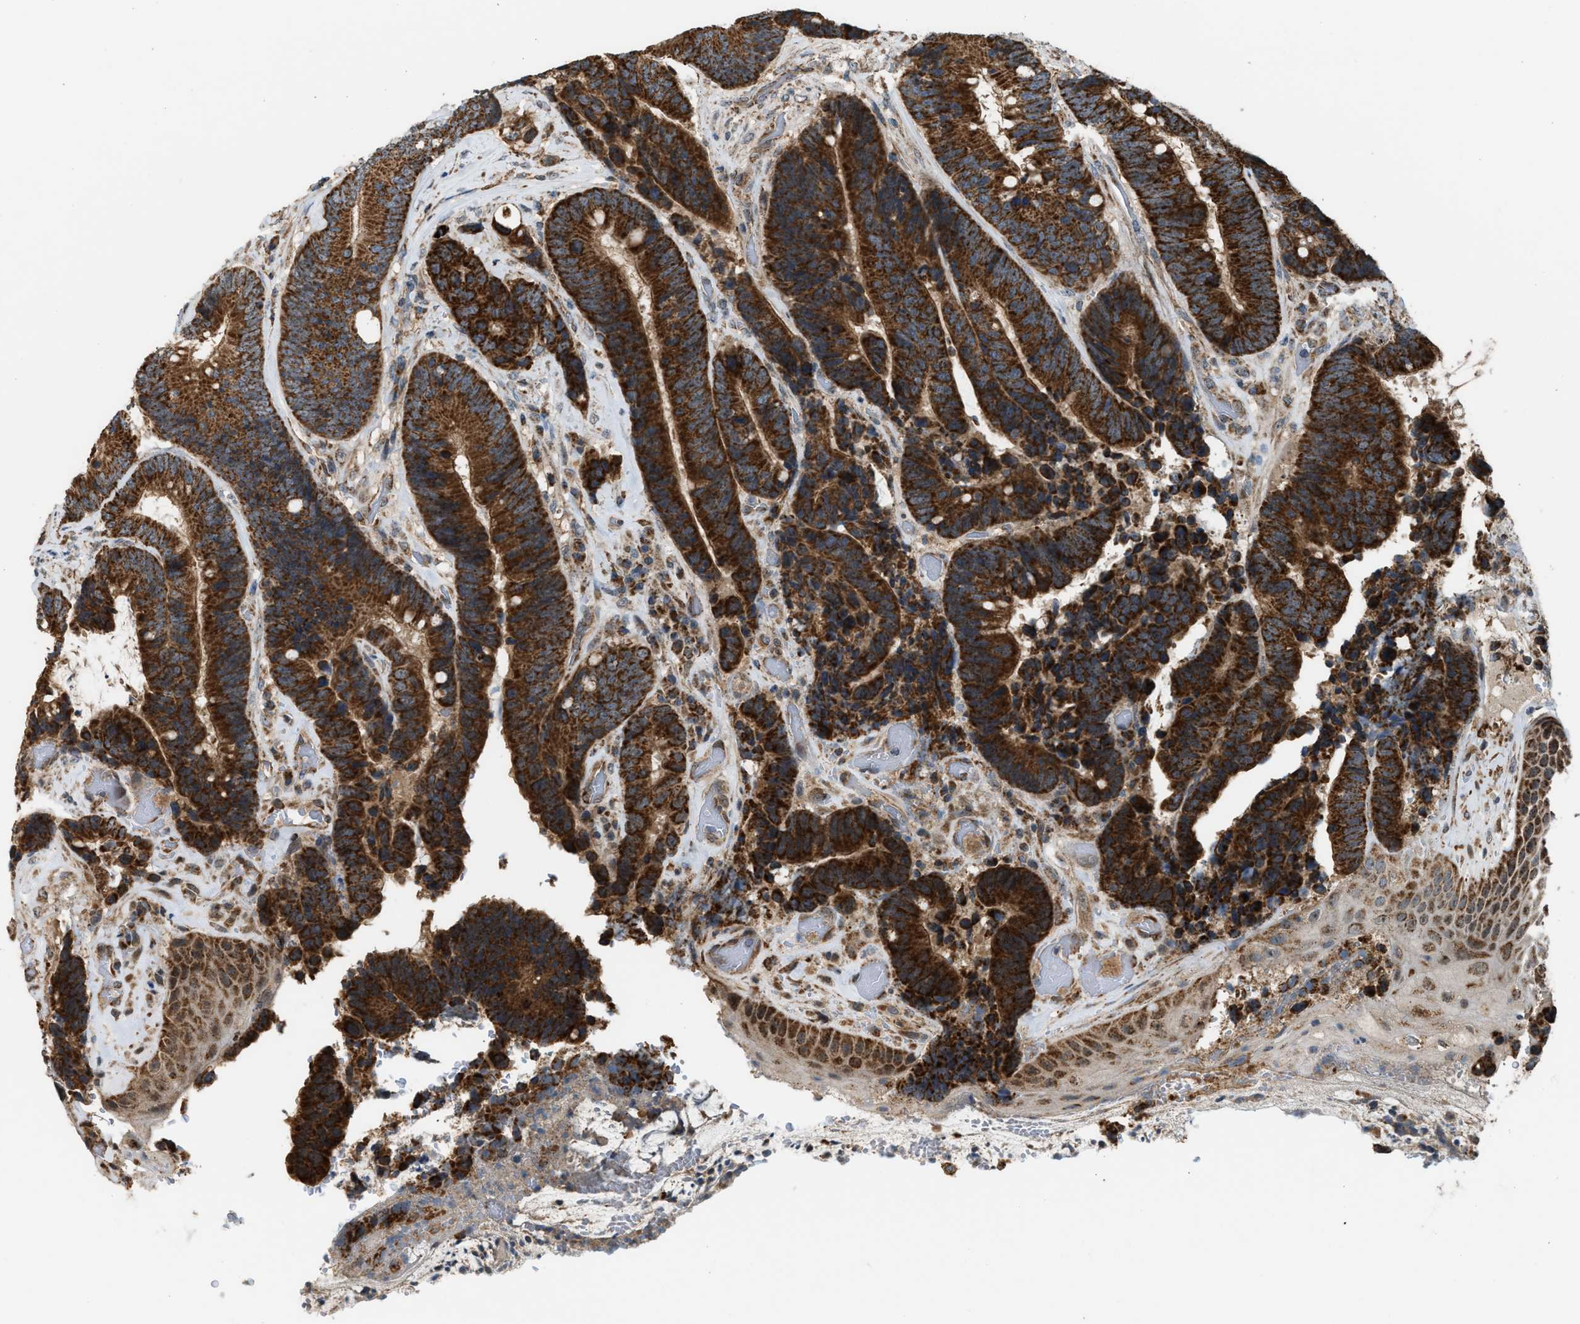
{"staining": {"intensity": "strong", "quantity": ">75%", "location": "cytoplasmic/membranous"}, "tissue": "colorectal cancer", "cell_type": "Tumor cells", "image_type": "cancer", "snomed": [{"axis": "morphology", "description": "Adenocarcinoma, NOS"}, {"axis": "topography", "description": "Rectum"}, {"axis": "topography", "description": "Anal"}], "caption": "Immunohistochemistry (IHC) of human adenocarcinoma (colorectal) exhibits high levels of strong cytoplasmic/membranous staining in about >75% of tumor cells.", "gene": "SGSM2", "patient": {"sex": "female", "age": 89}}